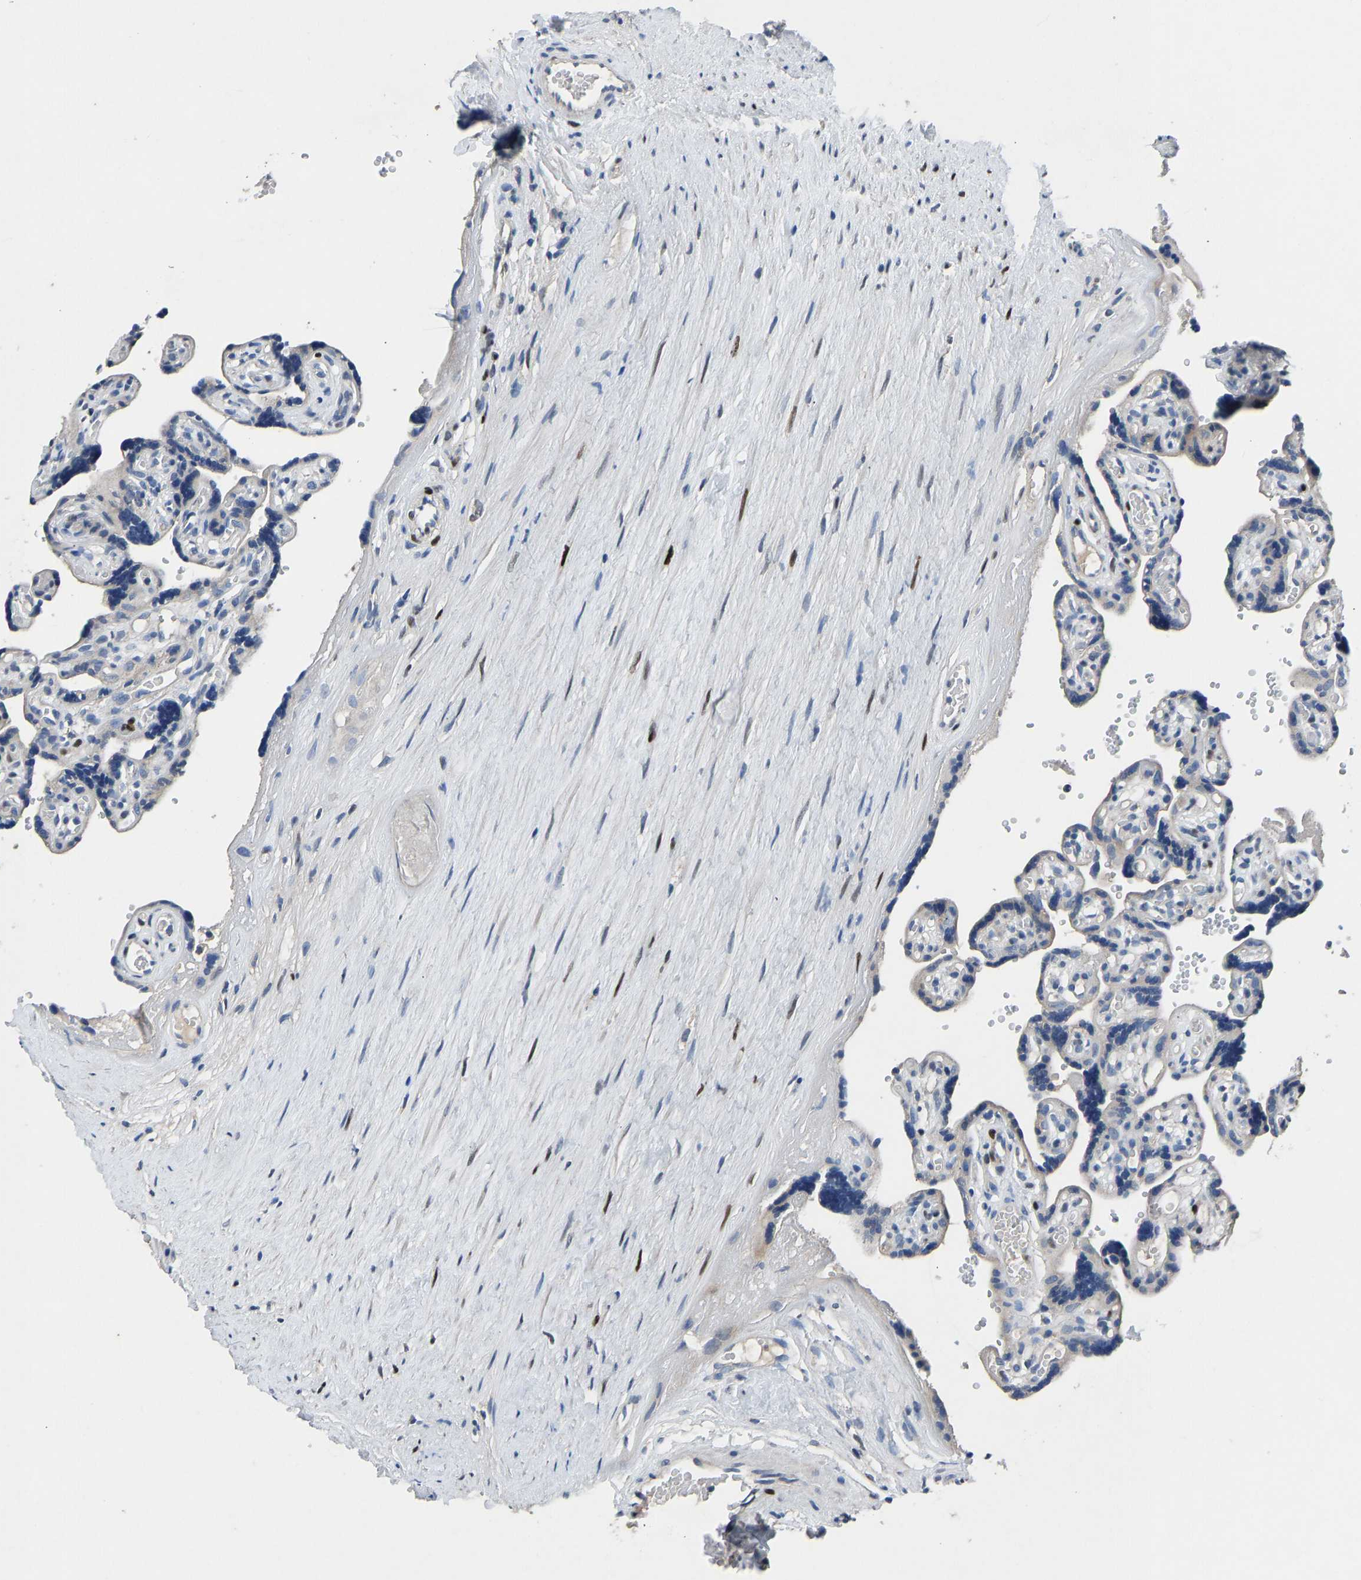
{"staining": {"intensity": "strong", "quantity": "<25%", "location": "nuclear"}, "tissue": "placenta", "cell_type": "Decidual cells", "image_type": "normal", "snomed": [{"axis": "morphology", "description": "Normal tissue, NOS"}, {"axis": "topography", "description": "Placenta"}], "caption": "A brown stain shows strong nuclear staining of a protein in decidual cells of benign human placenta. (DAB = brown stain, brightfield microscopy at high magnification).", "gene": "EGR1", "patient": {"sex": "female", "age": 30}}